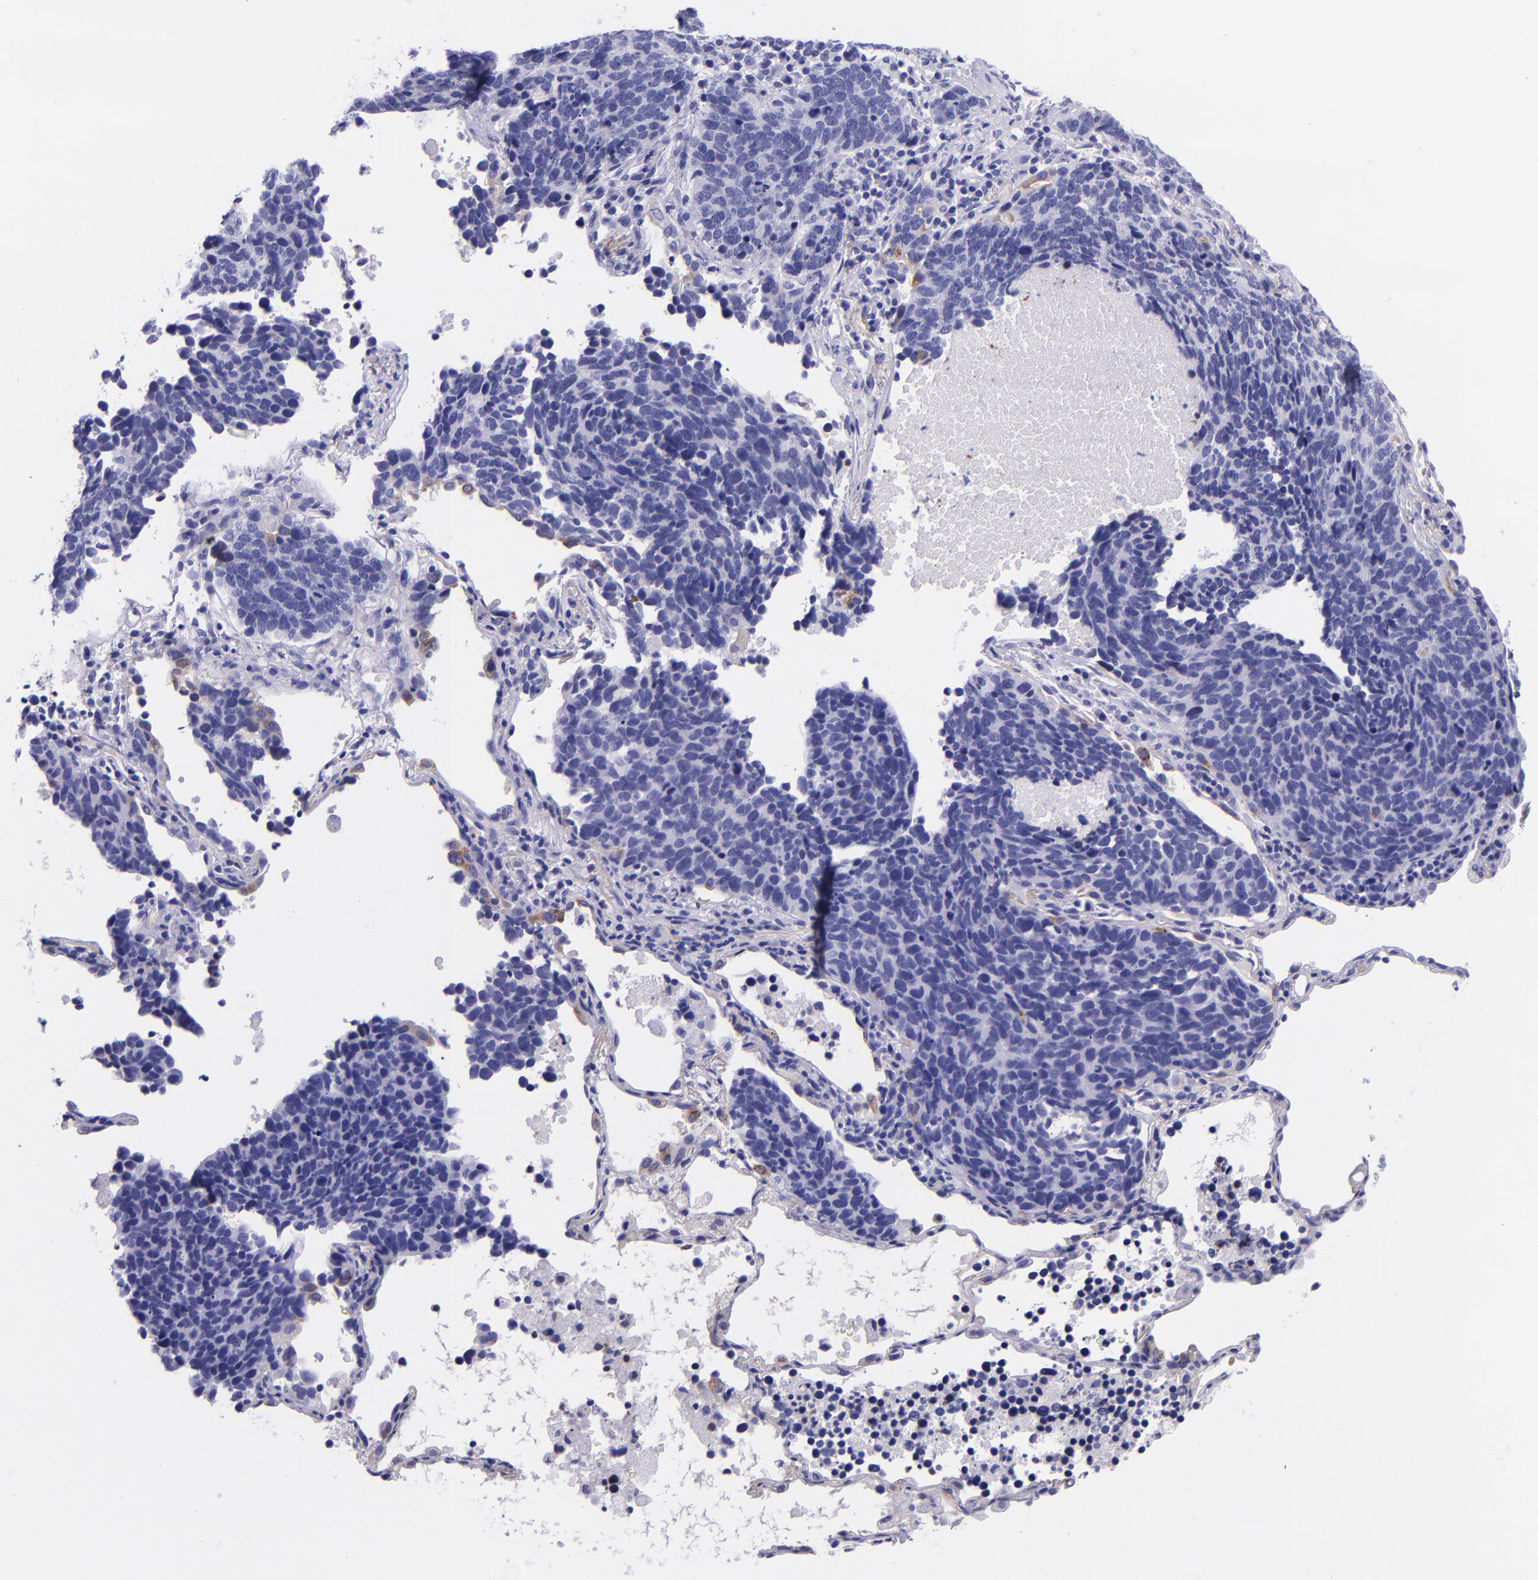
{"staining": {"intensity": "negative", "quantity": "none", "location": "none"}, "tissue": "lung cancer", "cell_type": "Tumor cells", "image_type": "cancer", "snomed": [{"axis": "morphology", "description": "Neoplasm, malignant, NOS"}, {"axis": "topography", "description": "Lung"}], "caption": "Tumor cells show no significant protein staining in lung malignant neoplasm. (DAB immunohistochemistry visualized using brightfield microscopy, high magnification).", "gene": "SLPI", "patient": {"sex": "female", "age": 75}}